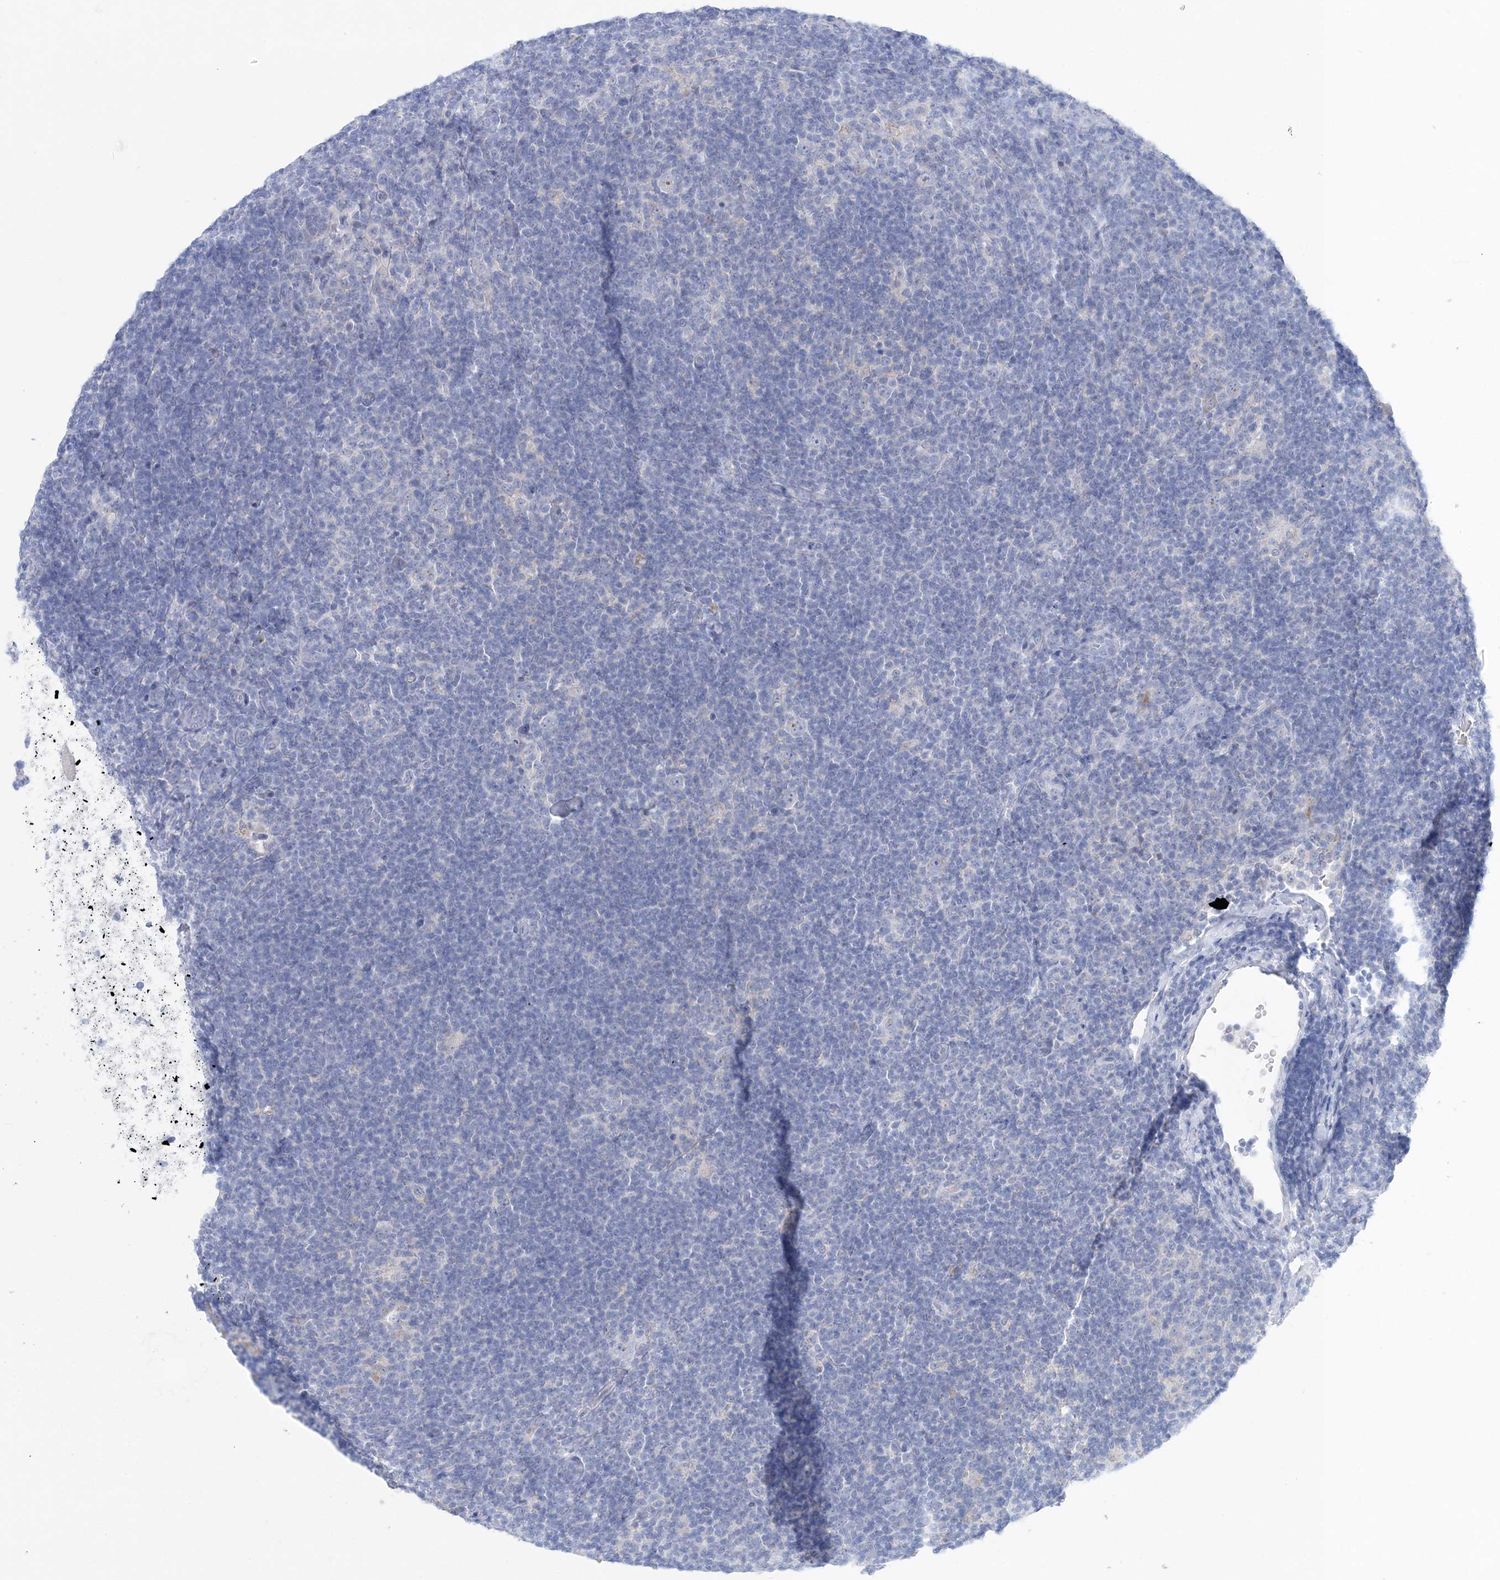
{"staining": {"intensity": "negative", "quantity": "none", "location": "none"}, "tissue": "lymphoma", "cell_type": "Tumor cells", "image_type": "cancer", "snomed": [{"axis": "morphology", "description": "Hodgkin's disease, NOS"}, {"axis": "topography", "description": "Lymph node"}], "caption": "This is an immunohistochemistry (IHC) histopathology image of lymphoma. There is no positivity in tumor cells.", "gene": "SLC5A6", "patient": {"sex": "female", "age": 57}}